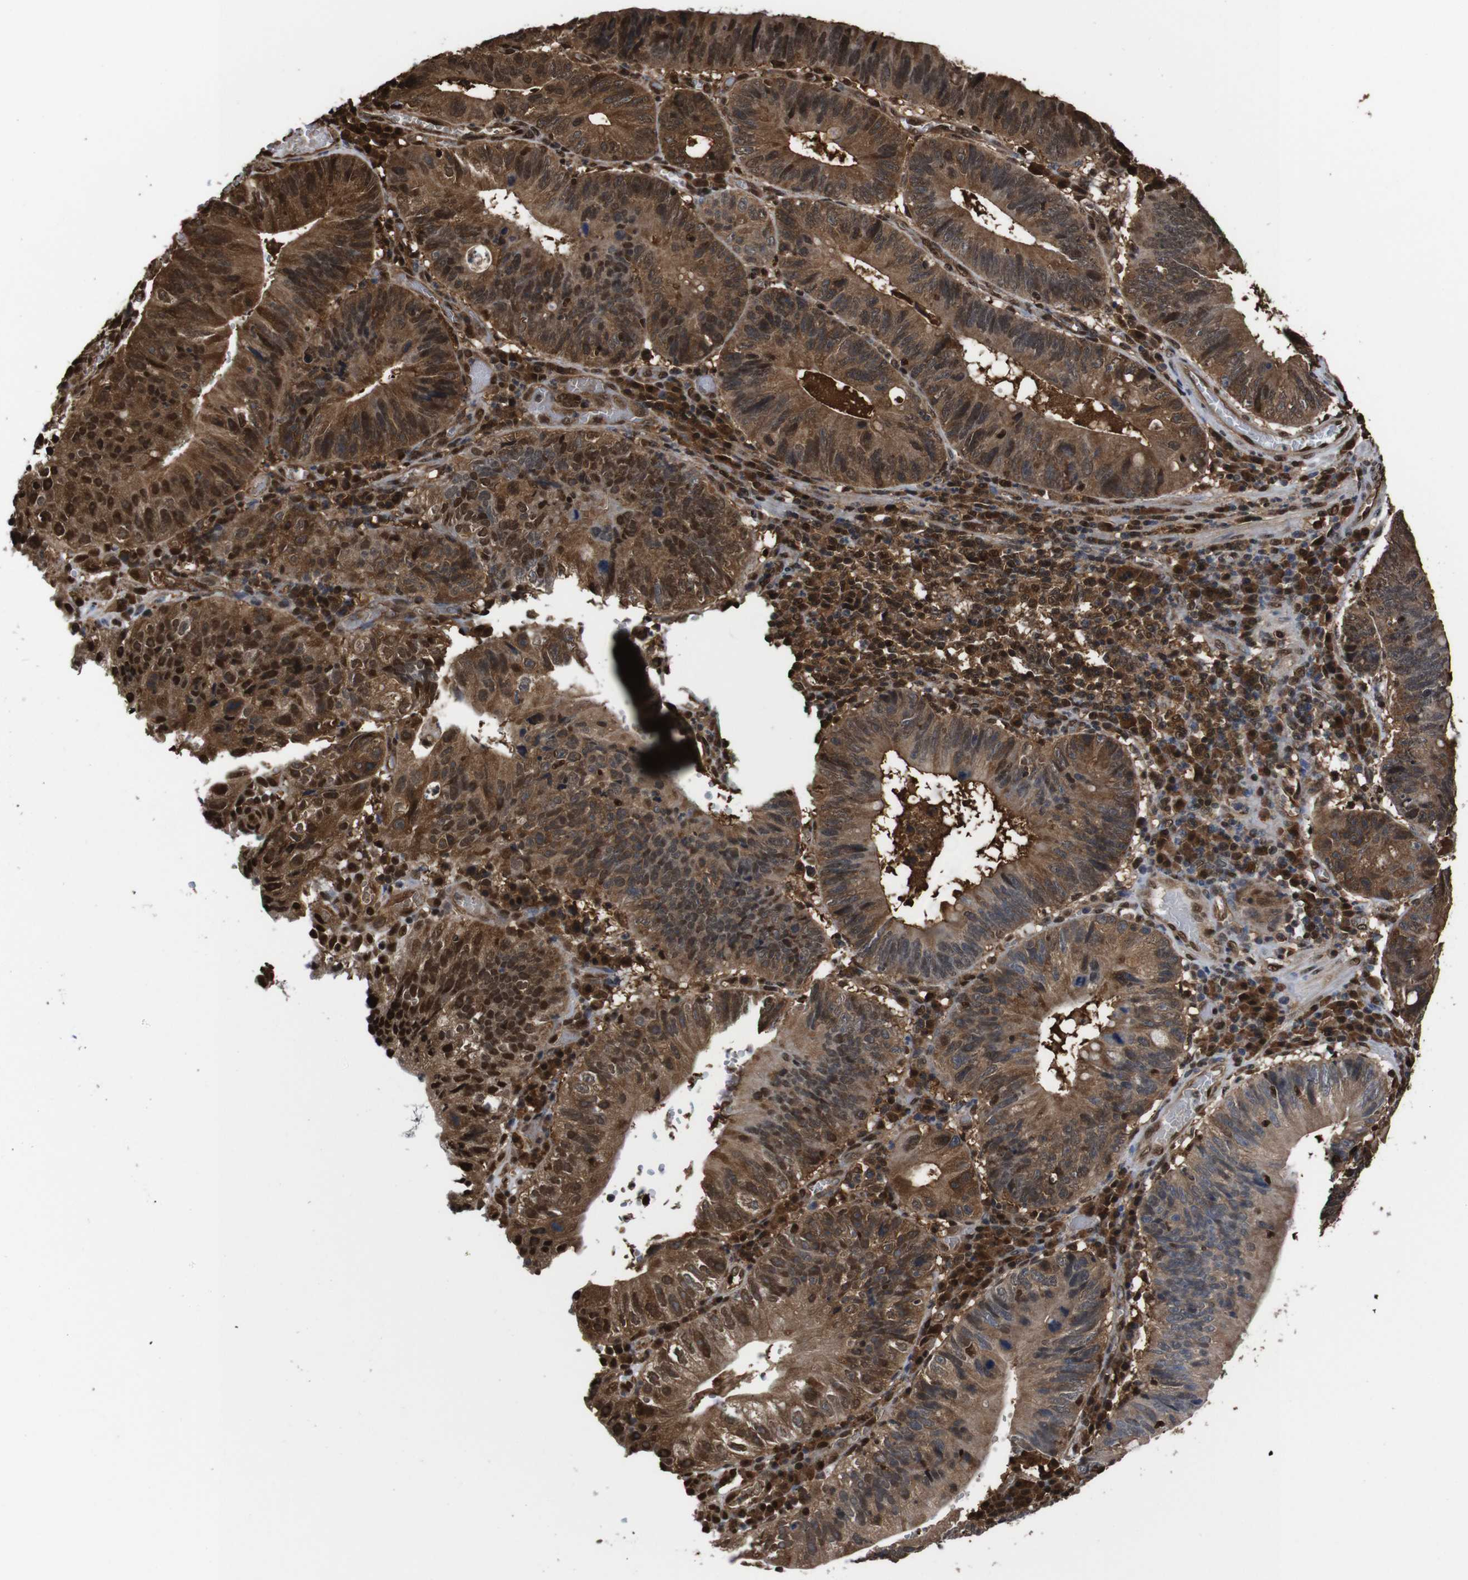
{"staining": {"intensity": "strong", "quantity": ">75%", "location": "cytoplasmic/membranous,nuclear"}, "tissue": "stomach cancer", "cell_type": "Tumor cells", "image_type": "cancer", "snomed": [{"axis": "morphology", "description": "Adenocarcinoma, NOS"}, {"axis": "topography", "description": "Stomach"}], "caption": "Protein staining of stomach adenocarcinoma tissue demonstrates strong cytoplasmic/membranous and nuclear positivity in about >75% of tumor cells.", "gene": "VCP", "patient": {"sex": "male", "age": 59}}